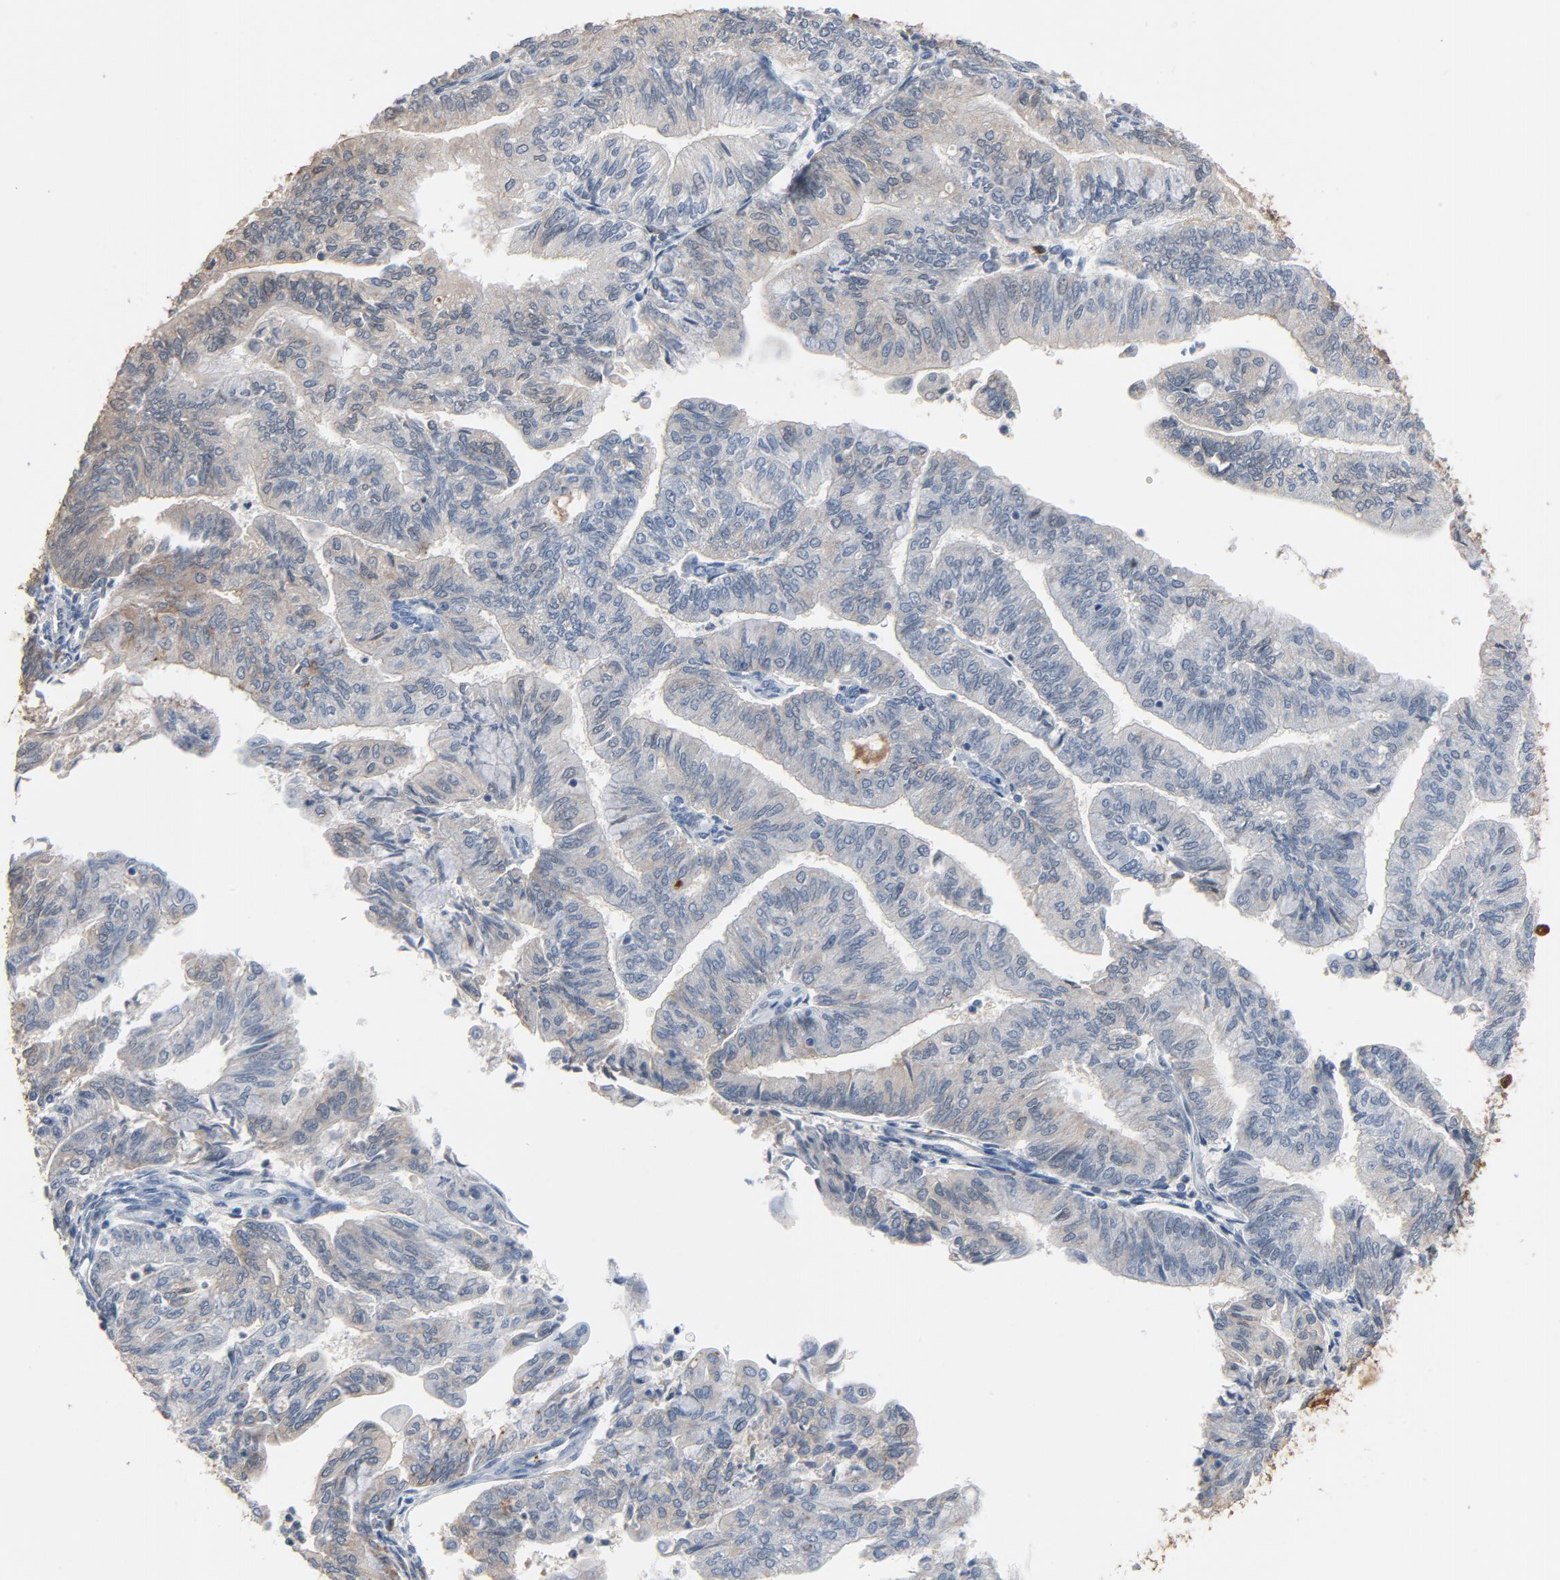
{"staining": {"intensity": "negative", "quantity": "none", "location": "none"}, "tissue": "endometrial cancer", "cell_type": "Tumor cells", "image_type": "cancer", "snomed": [{"axis": "morphology", "description": "Adenocarcinoma, NOS"}, {"axis": "topography", "description": "Endometrium"}], "caption": "A micrograph of human endometrial cancer (adenocarcinoma) is negative for staining in tumor cells.", "gene": "FOXP1", "patient": {"sex": "female", "age": 59}}